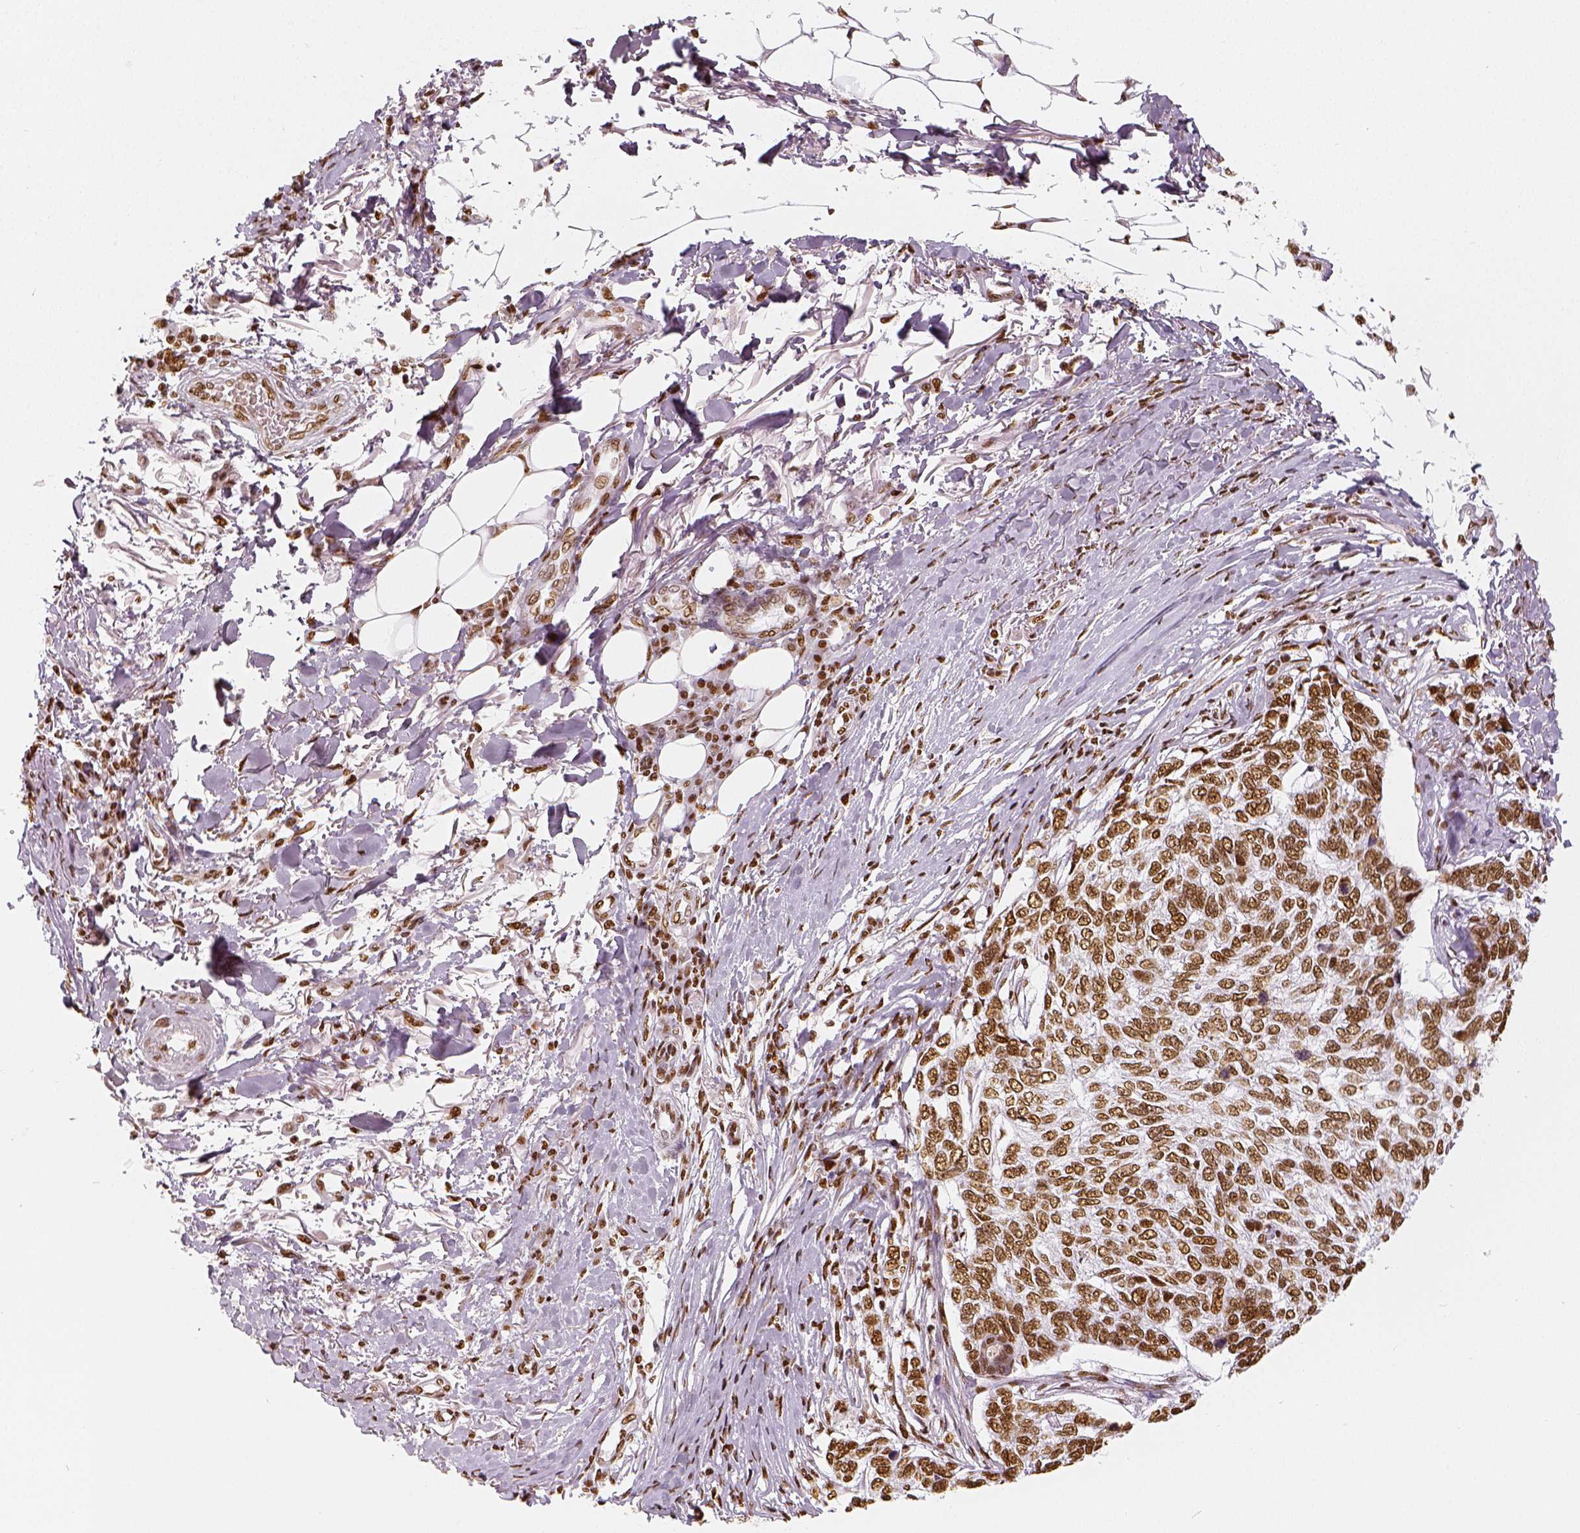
{"staining": {"intensity": "moderate", "quantity": ">75%", "location": "nuclear"}, "tissue": "skin cancer", "cell_type": "Tumor cells", "image_type": "cancer", "snomed": [{"axis": "morphology", "description": "Basal cell carcinoma"}, {"axis": "topography", "description": "Skin"}], "caption": "Tumor cells reveal moderate nuclear expression in about >75% of cells in basal cell carcinoma (skin).", "gene": "KDM5B", "patient": {"sex": "female", "age": 65}}